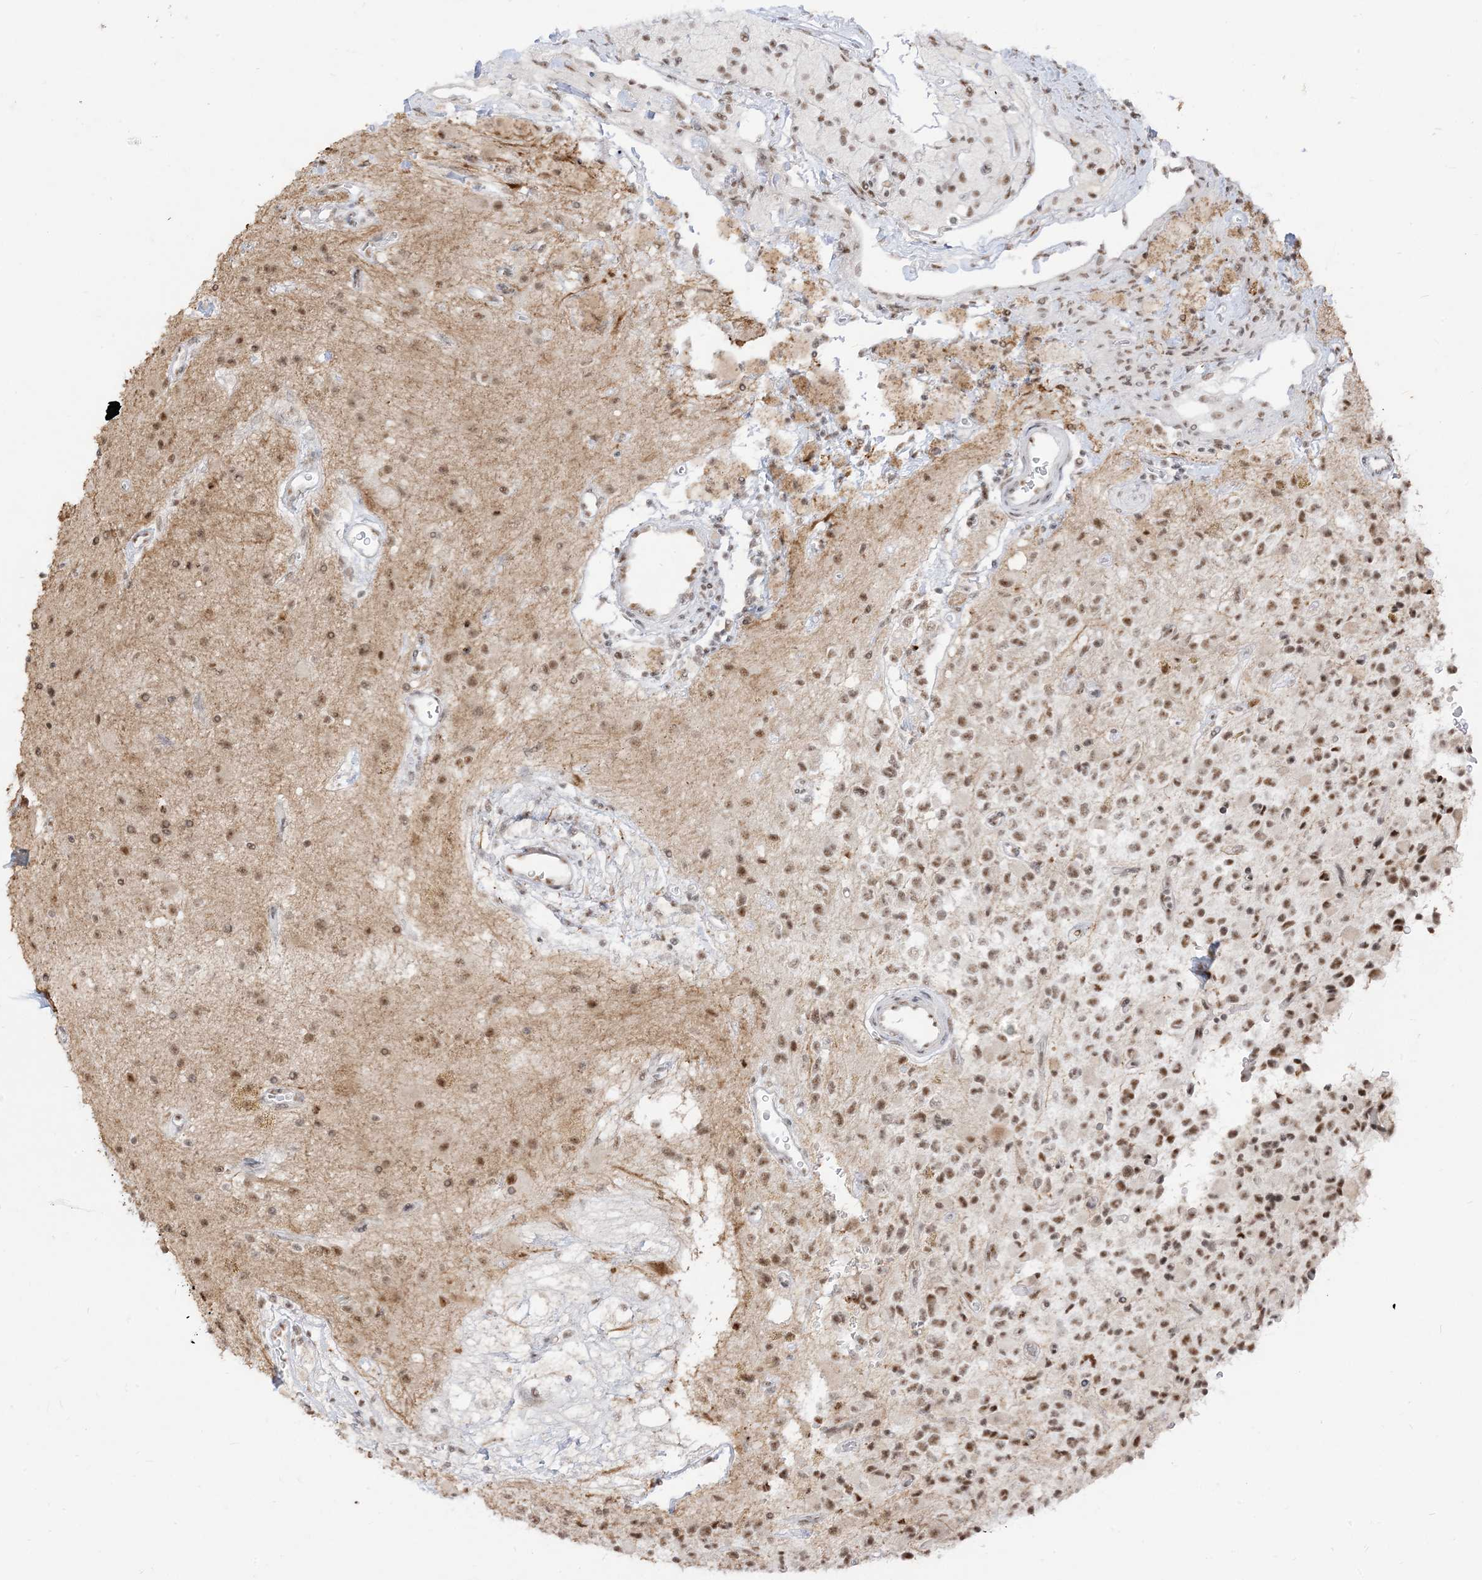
{"staining": {"intensity": "moderate", "quantity": ">75%", "location": "nuclear"}, "tissue": "glioma", "cell_type": "Tumor cells", "image_type": "cancer", "snomed": [{"axis": "morphology", "description": "Glioma, malignant, High grade"}, {"axis": "topography", "description": "Brain"}], "caption": "The micrograph displays a brown stain indicating the presence of a protein in the nuclear of tumor cells in glioma. Nuclei are stained in blue.", "gene": "ARGLU1", "patient": {"sex": "male", "age": 34}}